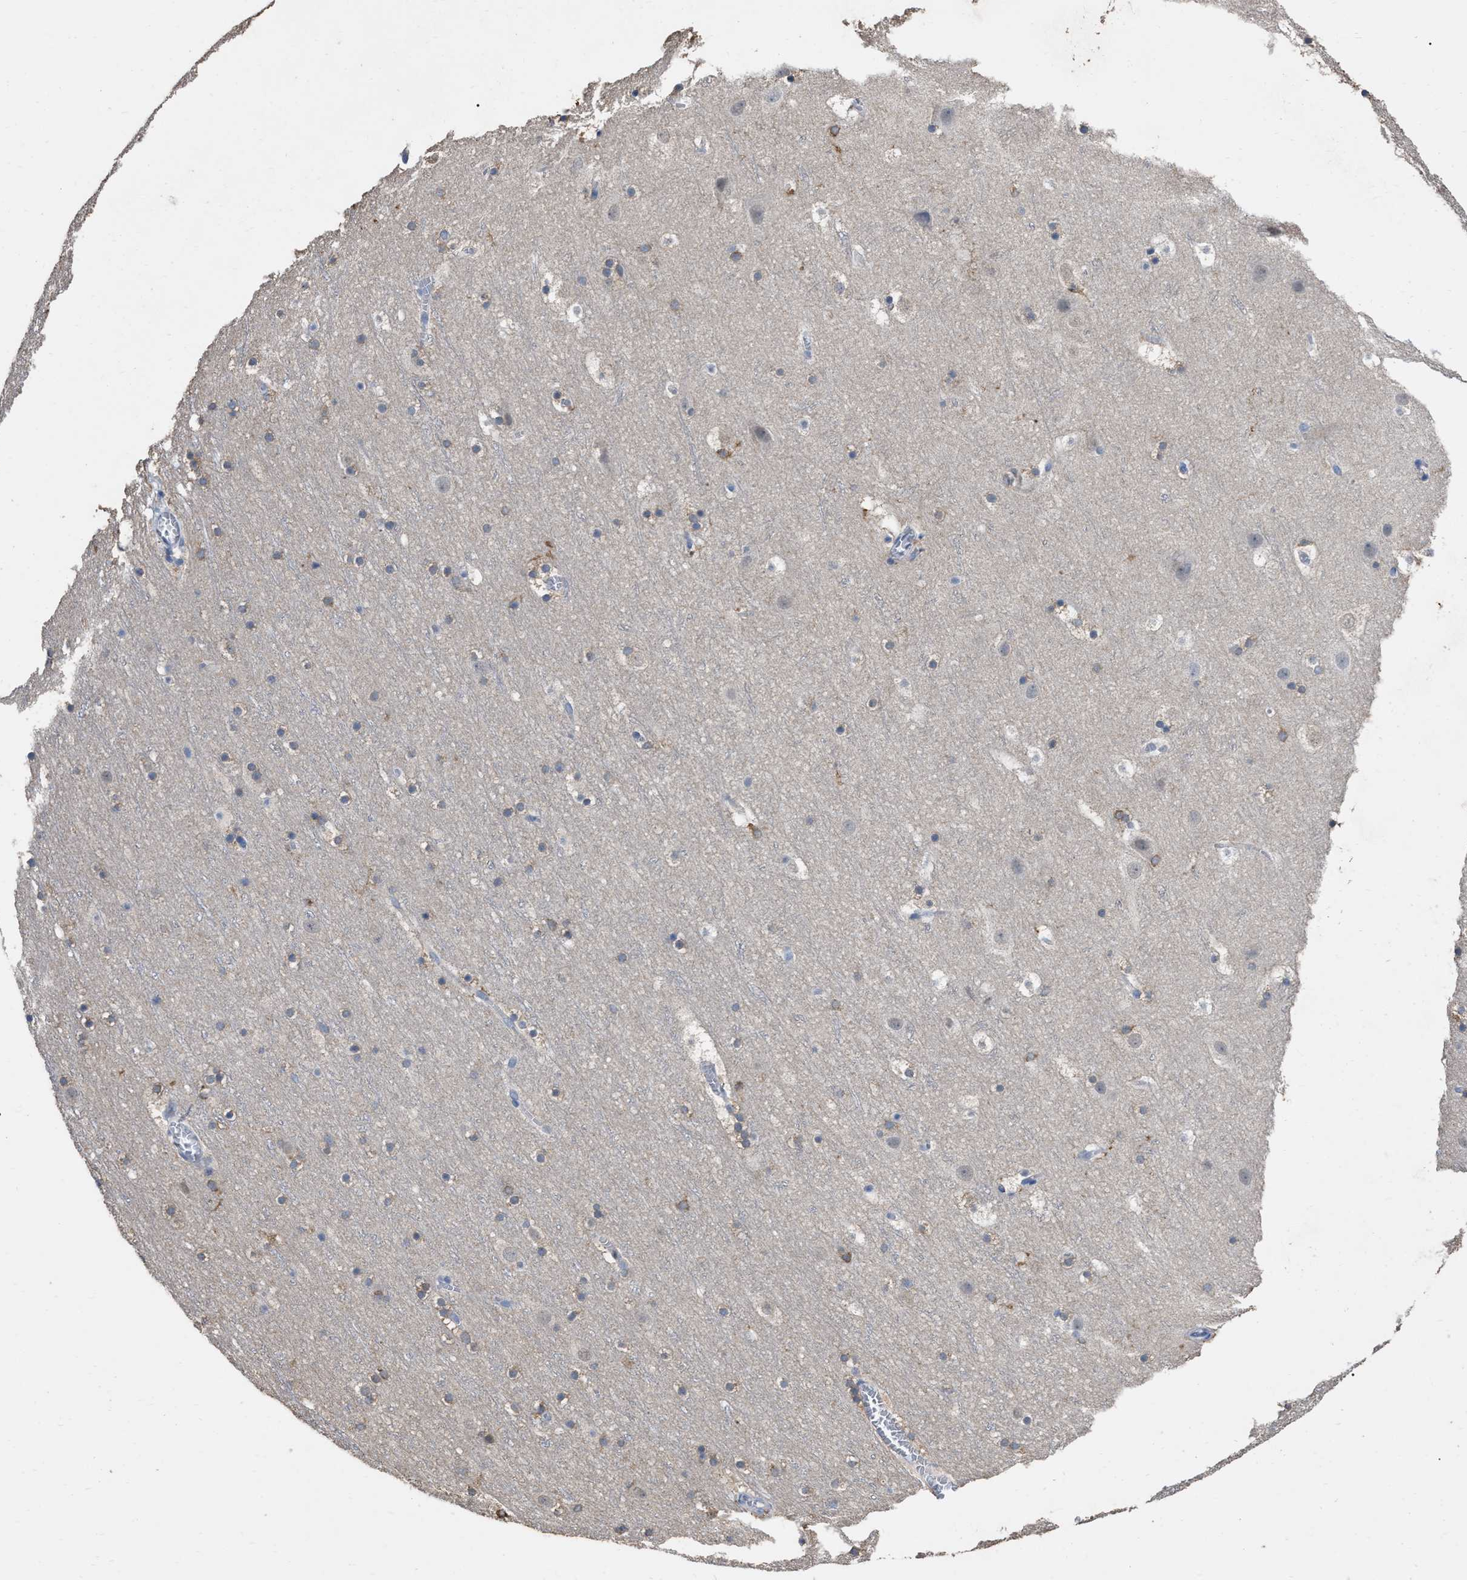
{"staining": {"intensity": "negative", "quantity": "none", "location": "none"}, "tissue": "cerebral cortex", "cell_type": "Endothelial cells", "image_type": "normal", "snomed": [{"axis": "morphology", "description": "Normal tissue, NOS"}, {"axis": "topography", "description": "Cerebral cortex"}], "caption": "Protein analysis of benign cerebral cortex exhibits no significant expression in endothelial cells.", "gene": "GPR179", "patient": {"sex": "male", "age": 45}}